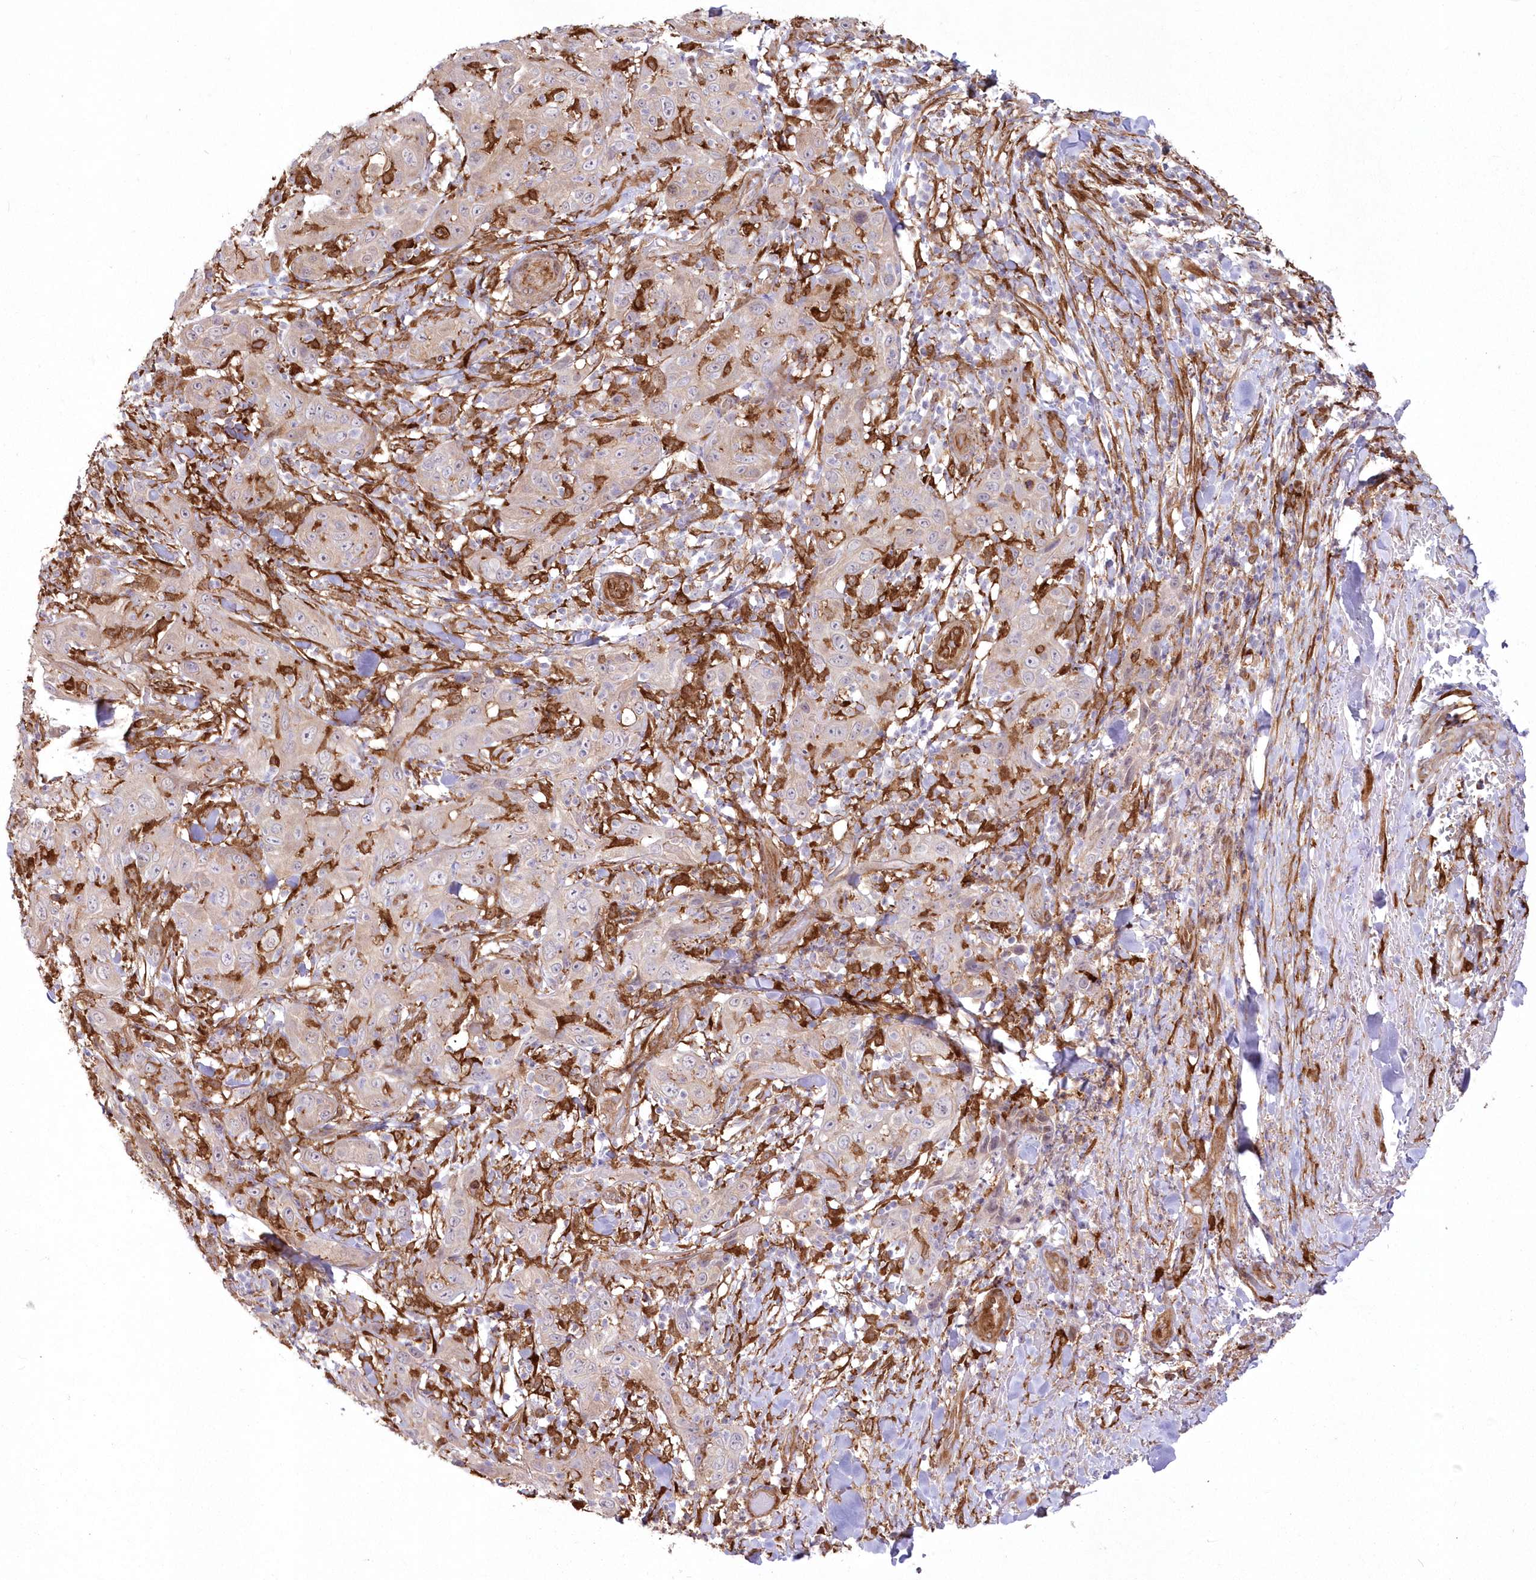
{"staining": {"intensity": "moderate", "quantity": "<25%", "location": "cytoplasmic/membranous"}, "tissue": "skin cancer", "cell_type": "Tumor cells", "image_type": "cancer", "snomed": [{"axis": "morphology", "description": "Squamous cell carcinoma, NOS"}, {"axis": "topography", "description": "Skin"}], "caption": "Protein expression analysis of skin cancer (squamous cell carcinoma) shows moderate cytoplasmic/membranous staining in about <25% of tumor cells.", "gene": "SH3PXD2B", "patient": {"sex": "female", "age": 88}}